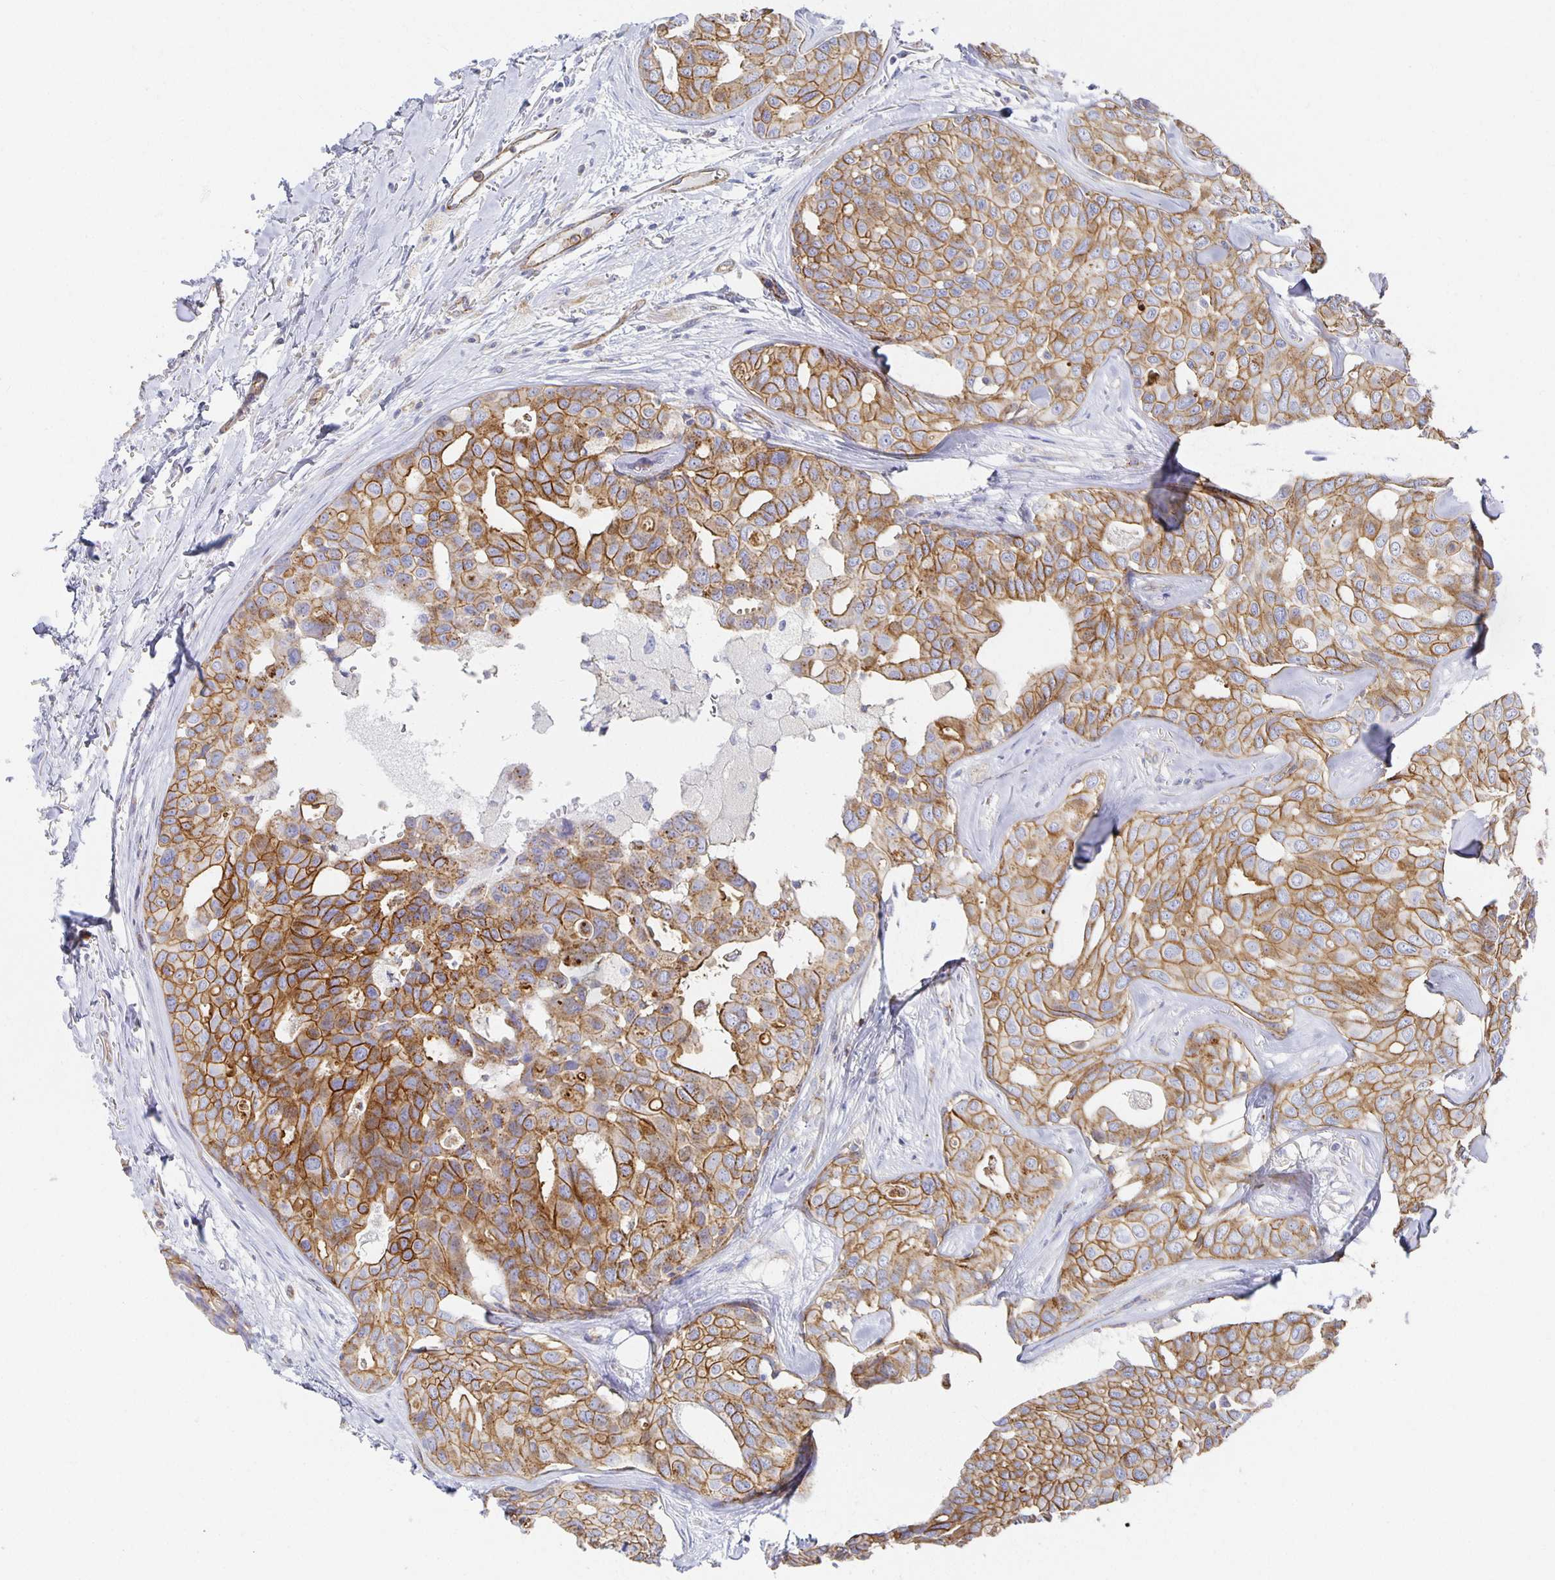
{"staining": {"intensity": "moderate", "quantity": ">75%", "location": "cytoplasmic/membranous"}, "tissue": "breast cancer", "cell_type": "Tumor cells", "image_type": "cancer", "snomed": [{"axis": "morphology", "description": "Duct carcinoma"}, {"axis": "topography", "description": "Breast"}], "caption": "Tumor cells demonstrate moderate cytoplasmic/membranous staining in approximately >75% of cells in breast cancer (intraductal carcinoma). The protein is stained brown, and the nuclei are stained in blue (DAB (3,3'-diaminobenzidine) IHC with brightfield microscopy, high magnification).", "gene": "TAAR1", "patient": {"sex": "female", "age": 54}}